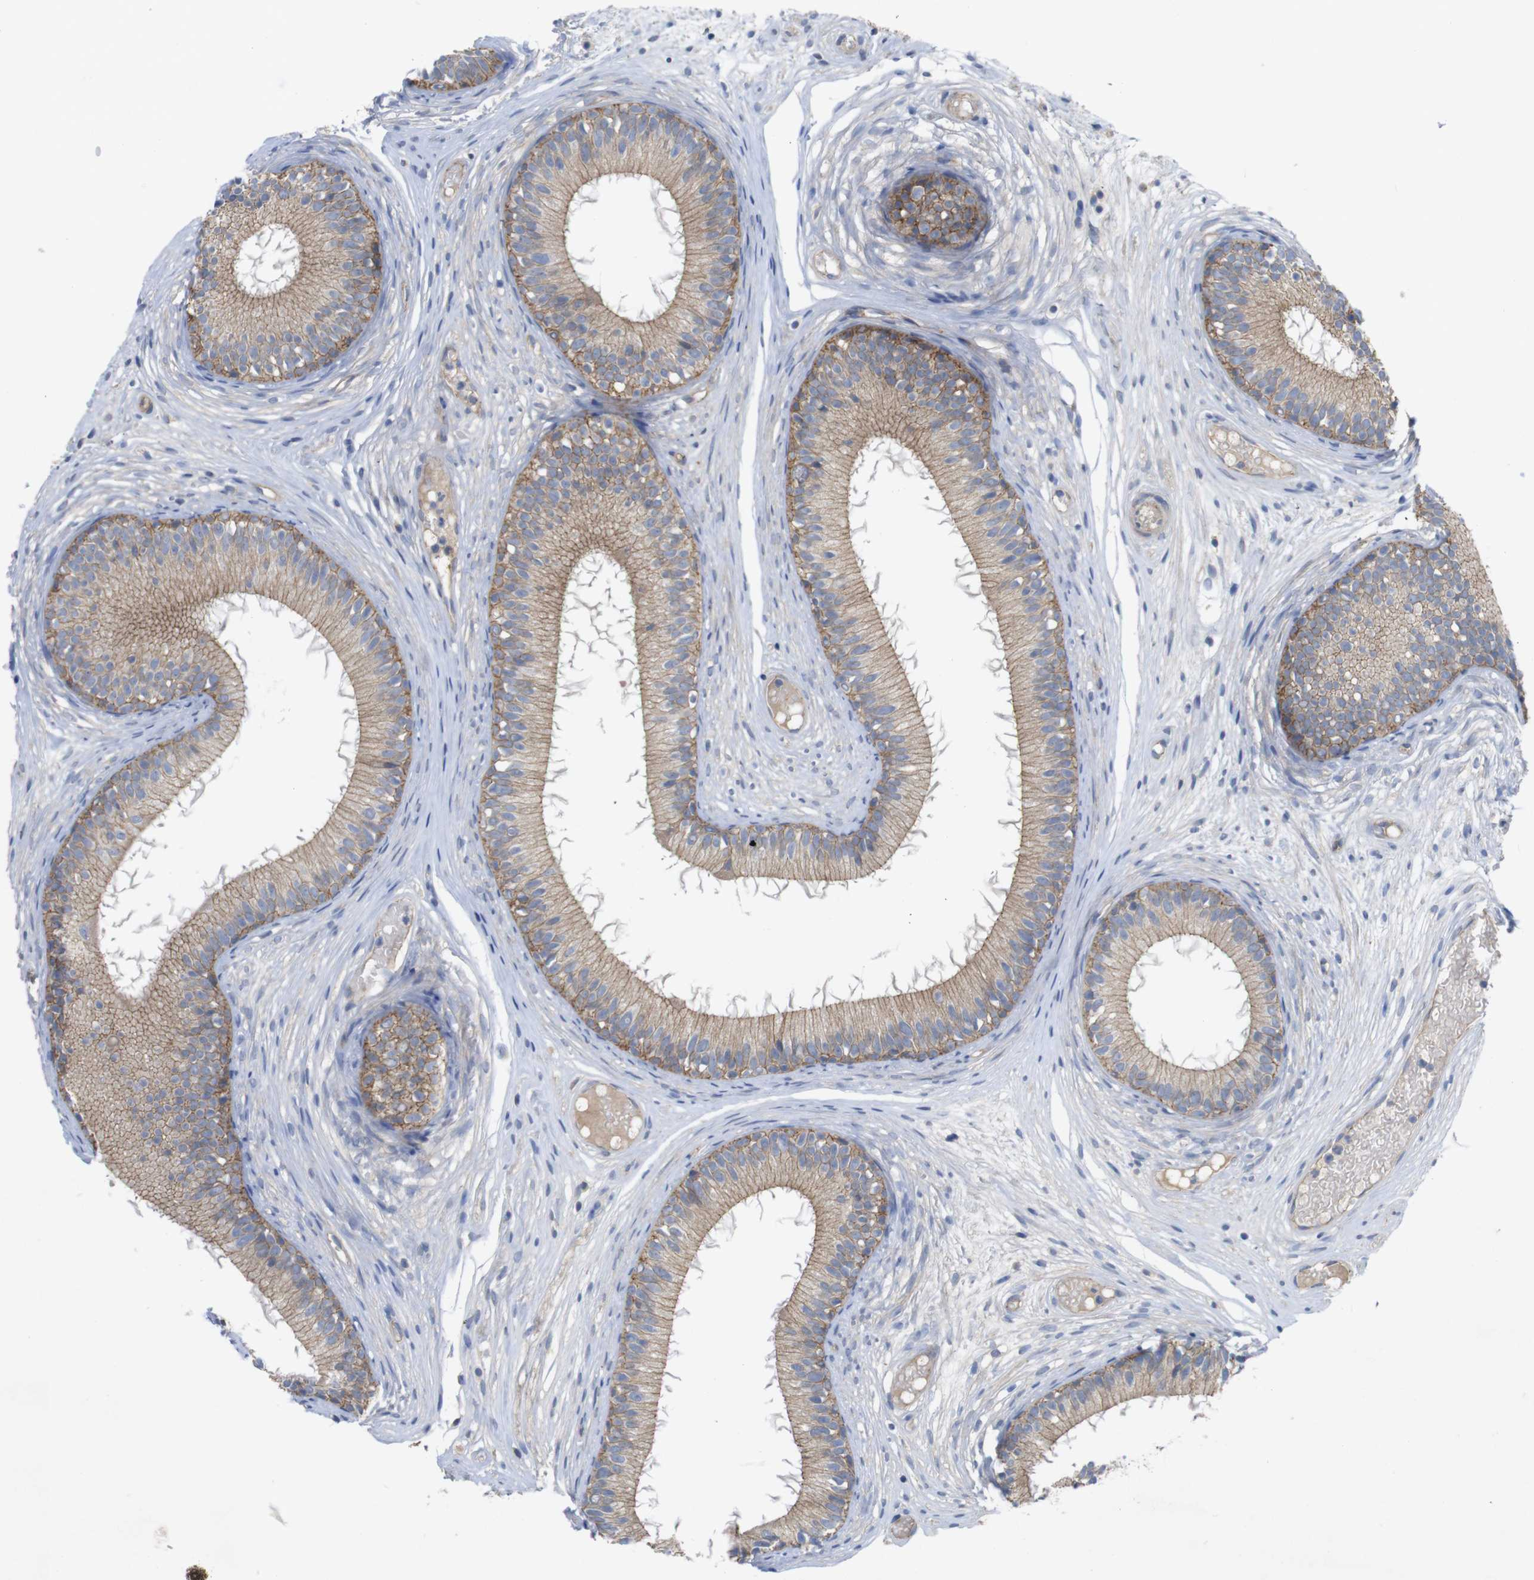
{"staining": {"intensity": "moderate", "quantity": ">75%", "location": "cytoplasmic/membranous"}, "tissue": "epididymis", "cell_type": "Glandular cells", "image_type": "normal", "snomed": [{"axis": "morphology", "description": "Normal tissue, NOS"}, {"axis": "morphology", "description": "Atrophy, NOS"}, {"axis": "topography", "description": "Testis"}, {"axis": "topography", "description": "Epididymis"}], "caption": "Immunohistochemical staining of benign human epididymis reveals medium levels of moderate cytoplasmic/membranous staining in about >75% of glandular cells. Nuclei are stained in blue.", "gene": "KIDINS220", "patient": {"sex": "male", "age": 18}}